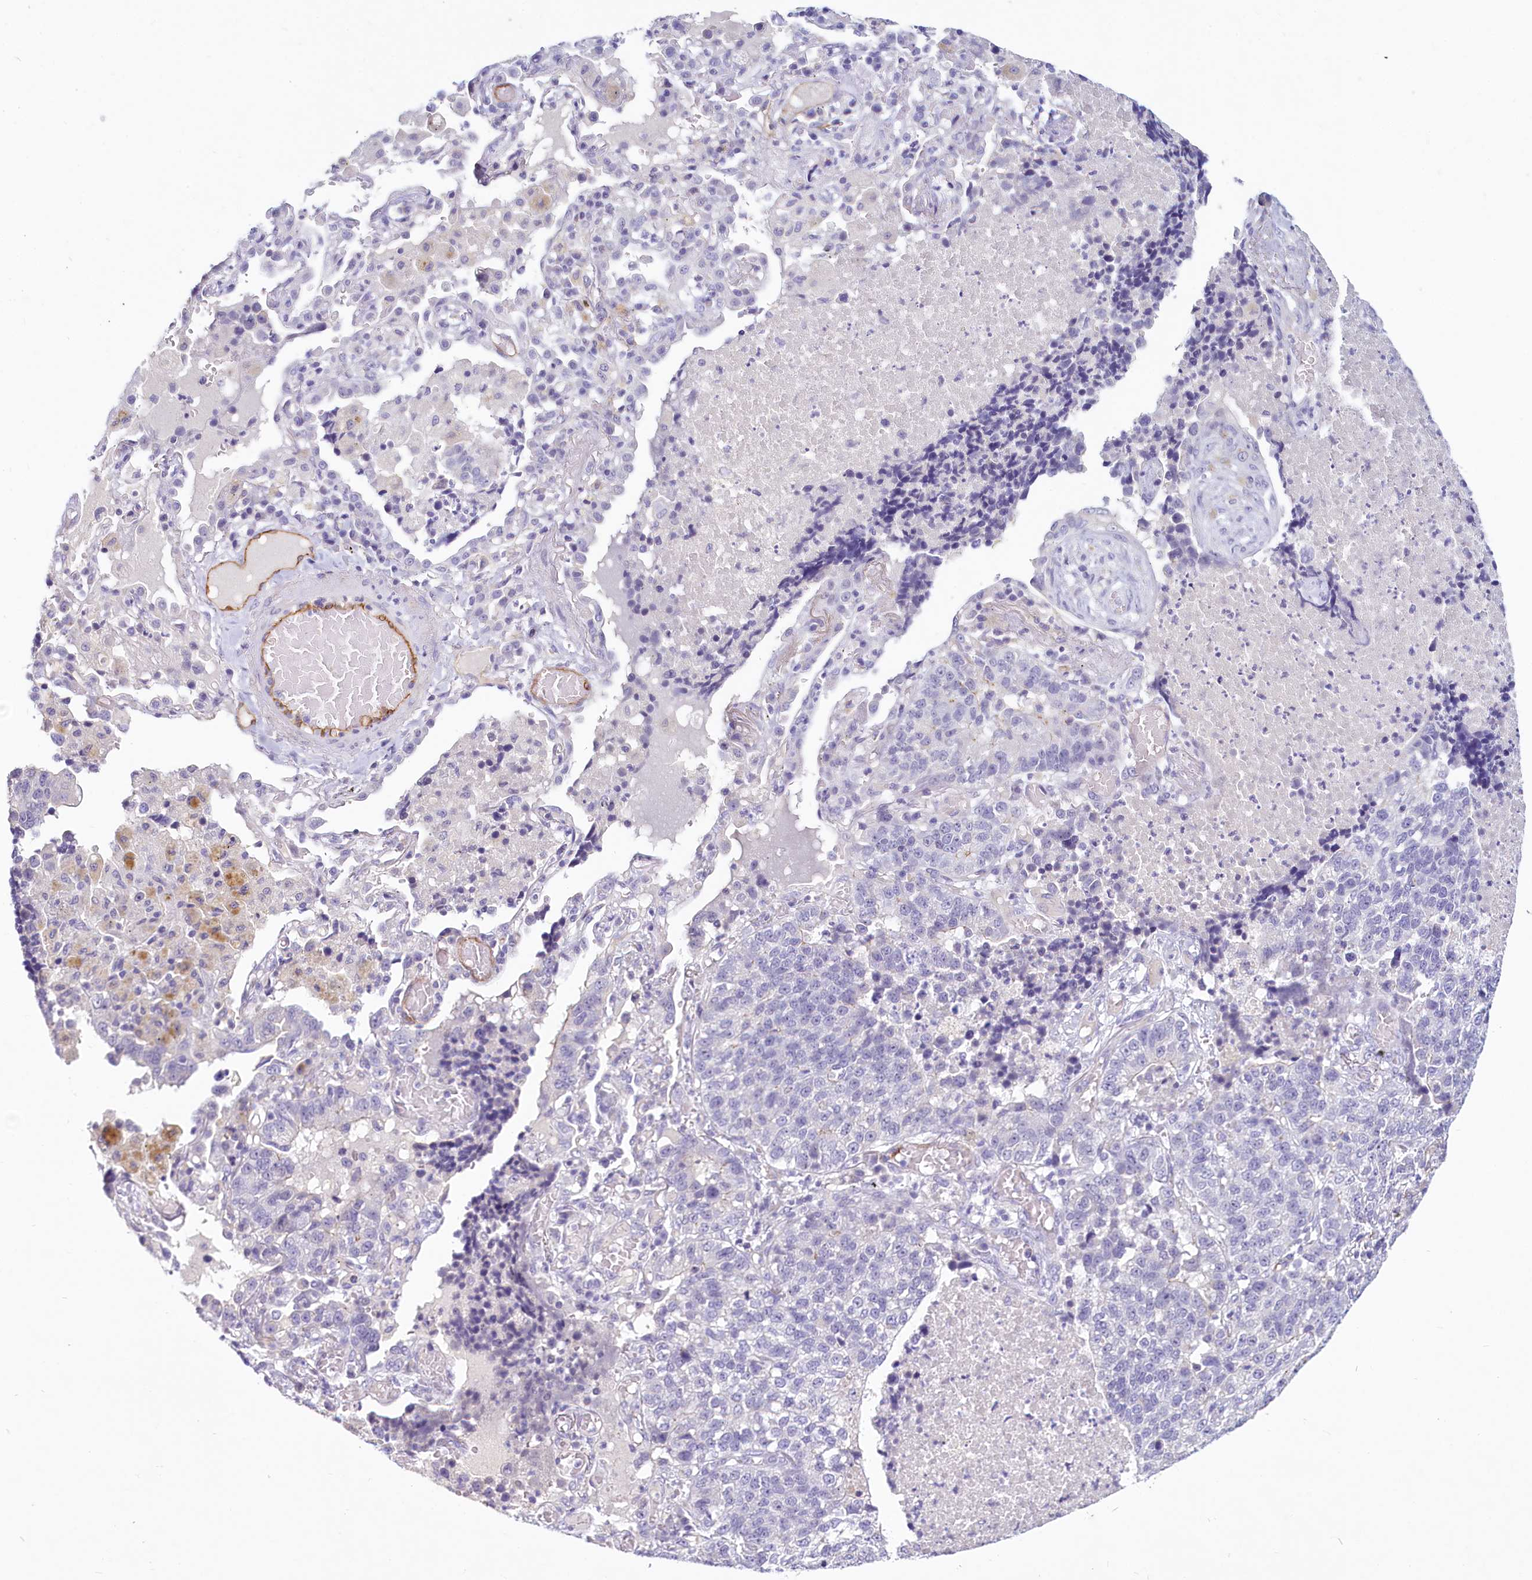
{"staining": {"intensity": "negative", "quantity": "none", "location": "none"}, "tissue": "lung cancer", "cell_type": "Tumor cells", "image_type": "cancer", "snomed": [{"axis": "morphology", "description": "Adenocarcinoma, NOS"}, {"axis": "topography", "description": "Lung"}], "caption": "High magnification brightfield microscopy of lung cancer stained with DAB (3,3'-diaminobenzidine) (brown) and counterstained with hematoxylin (blue): tumor cells show no significant positivity.", "gene": "PROCR", "patient": {"sex": "male", "age": 49}}